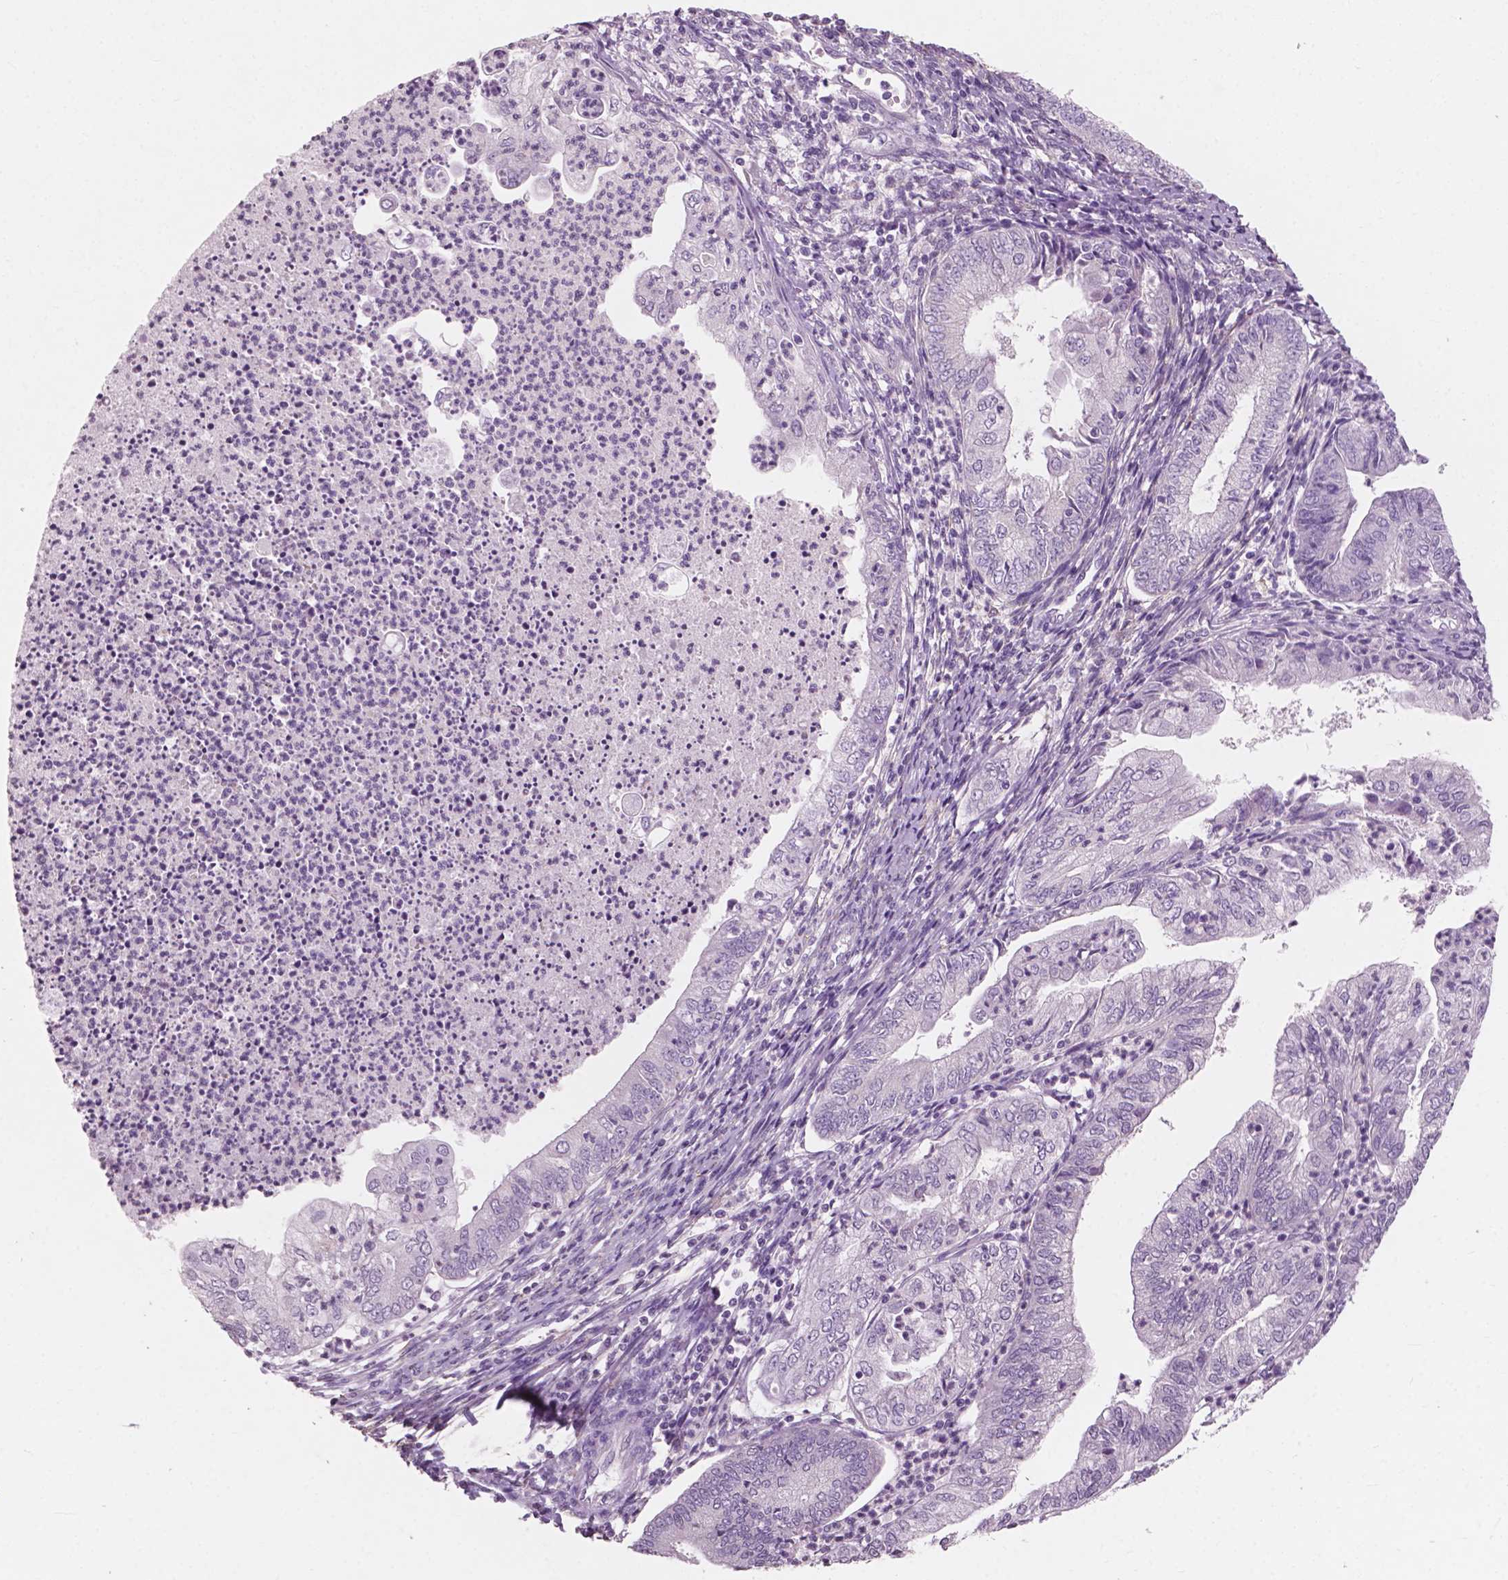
{"staining": {"intensity": "negative", "quantity": "none", "location": "none"}, "tissue": "endometrial cancer", "cell_type": "Tumor cells", "image_type": "cancer", "snomed": [{"axis": "morphology", "description": "Adenocarcinoma, NOS"}, {"axis": "topography", "description": "Endometrium"}], "caption": "Endometrial cancer (adenocarcinoma) stained for a protein using IHC reveals no expression tumor cells.", "gene": "AWAT1", "patient": {"sex": "female", "age": 55}}